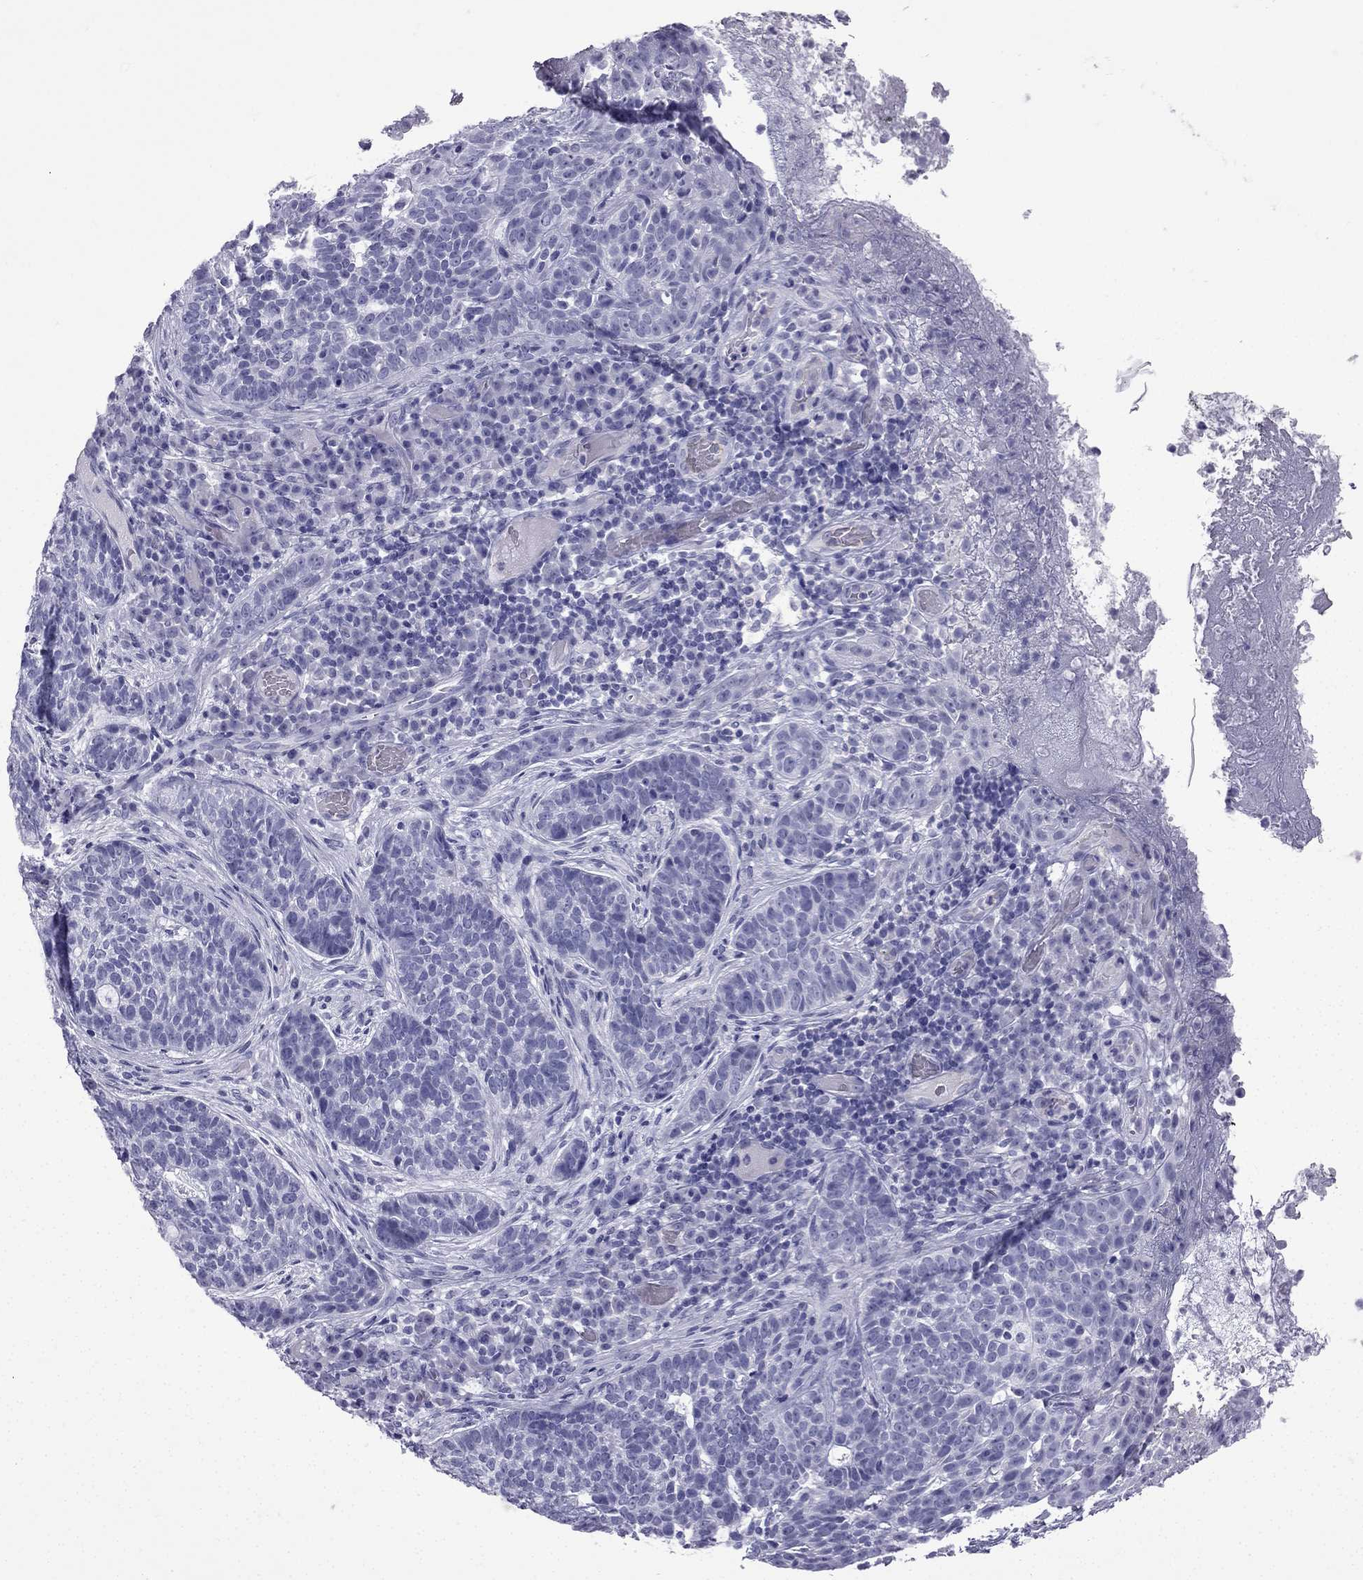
{"staining": {"intensity": "negative", "quantity": "none", "location": "none"}, "tissue": "skin cancer", "cell_type": "Tumor cells", "image_type": "cancer", "snomed": [{"axis": "morphology", "description": "Basal cell carcinoma"}, {"axis": "topography", "description": "Skin"}], "caption": "Tumor cells show no significant expression in skin cancer (basal cell carcinoma). Brightfield microscopy of immunohistochemistry stained with DAB (3,3'-diaminobenzidine) (brown) and hematoxylin (blue), captured at high magnification.", "gene": "GJA8", "patient": {"sex": "female", "age": 69}}